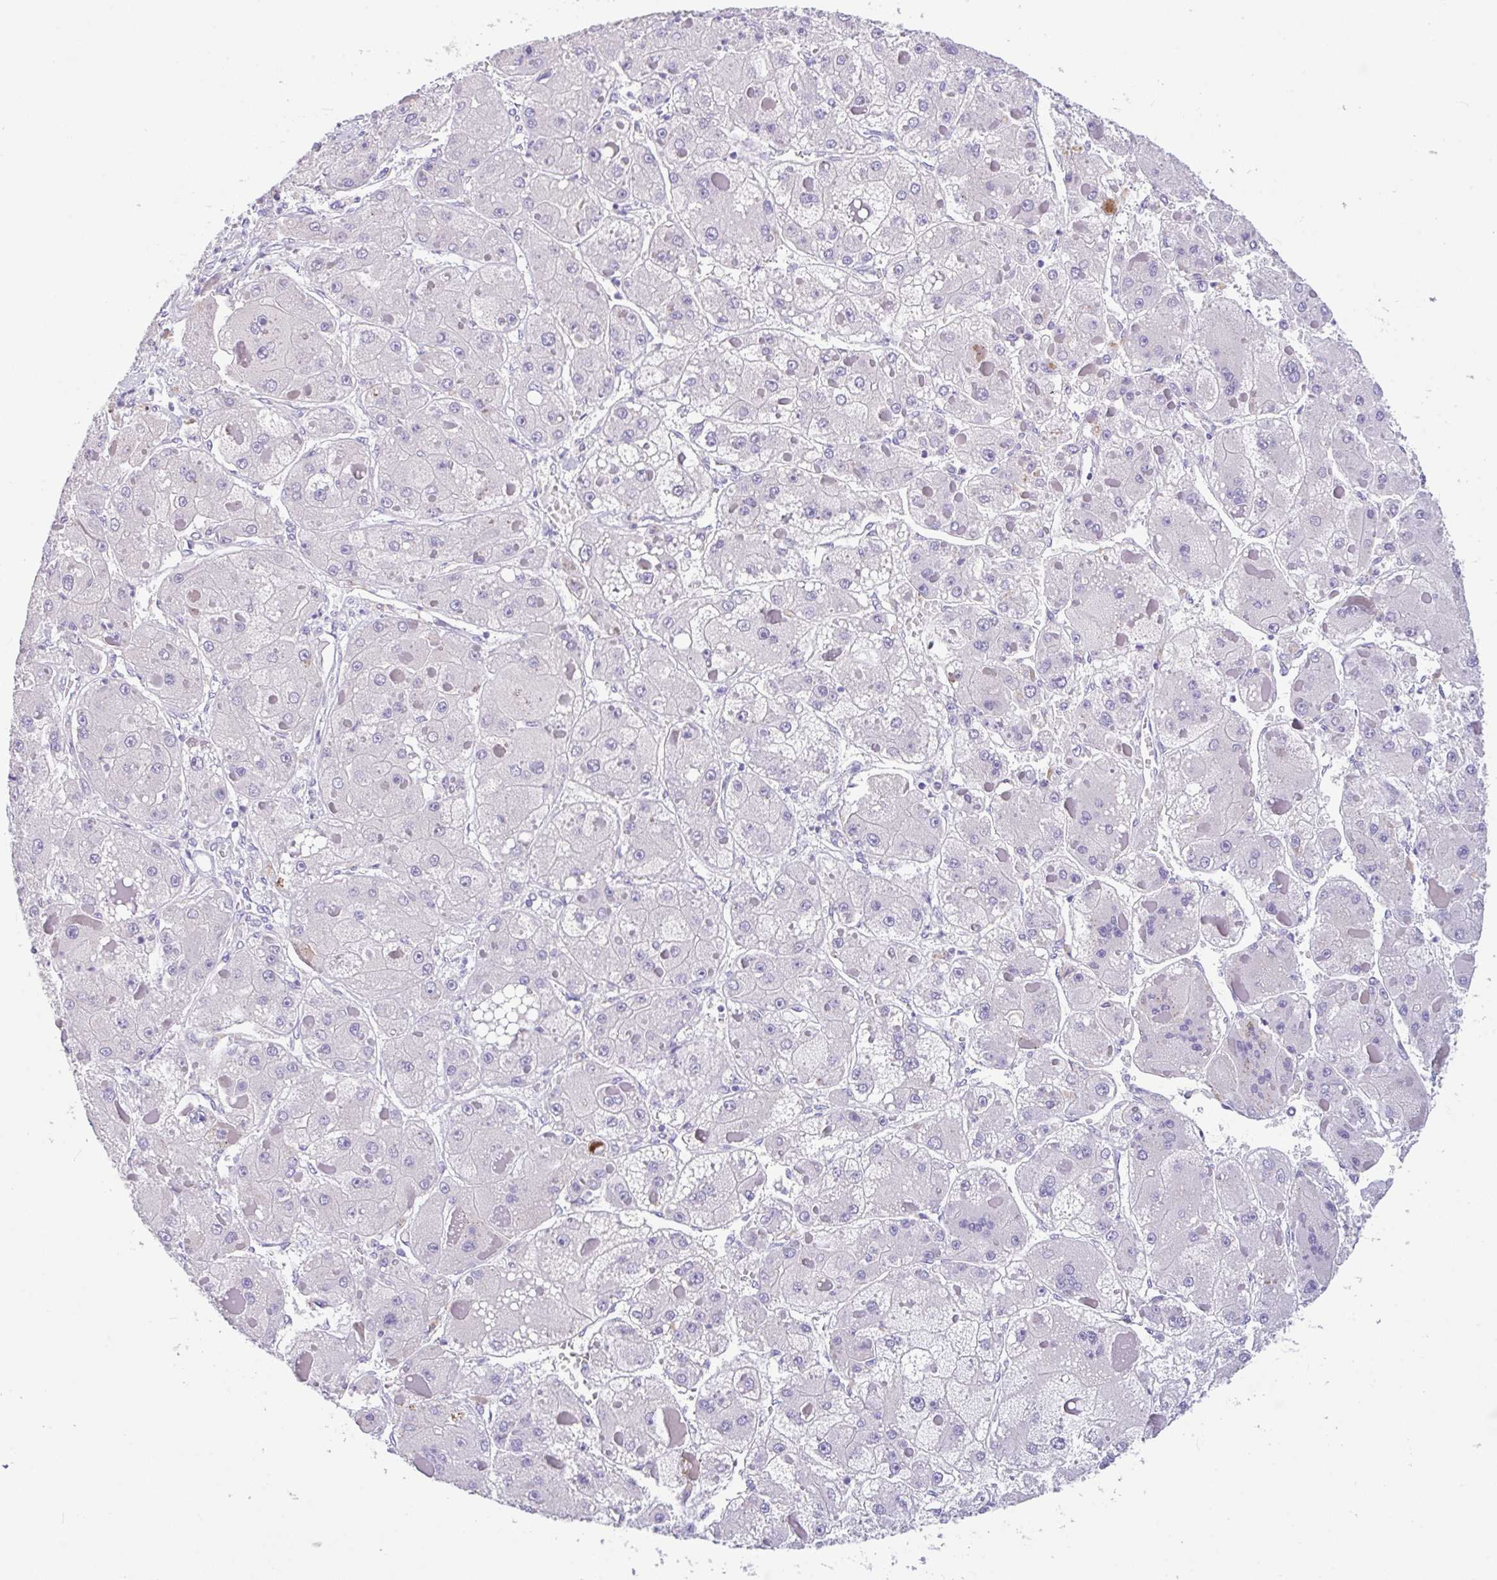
{"staining": {"intensity": "negative", "quantity": "none", "location": "none"}, "tissue": "liver cancer", "cell_type": "Tumor cells", "image_type": "cancer", "snomed": [{"axis": "morphology", "description": "Carcinoma, Hepatocellular, NOS"}, {"axis": "topography", "description": "Liver"}], "caption": "IHC histopathology image of neoplastic tissue: liver hepatocellular carcinoma stained with DAB exhibits no significant protein positivity in tumor cells. (Stains: DAB immunohistochemistry (IHC) with hematoxylin counter stain, Microscopy: brightfield microscopy at high magnification).", "gene": "FBXL20", "patient": {"sex": "female", "age": 73}}